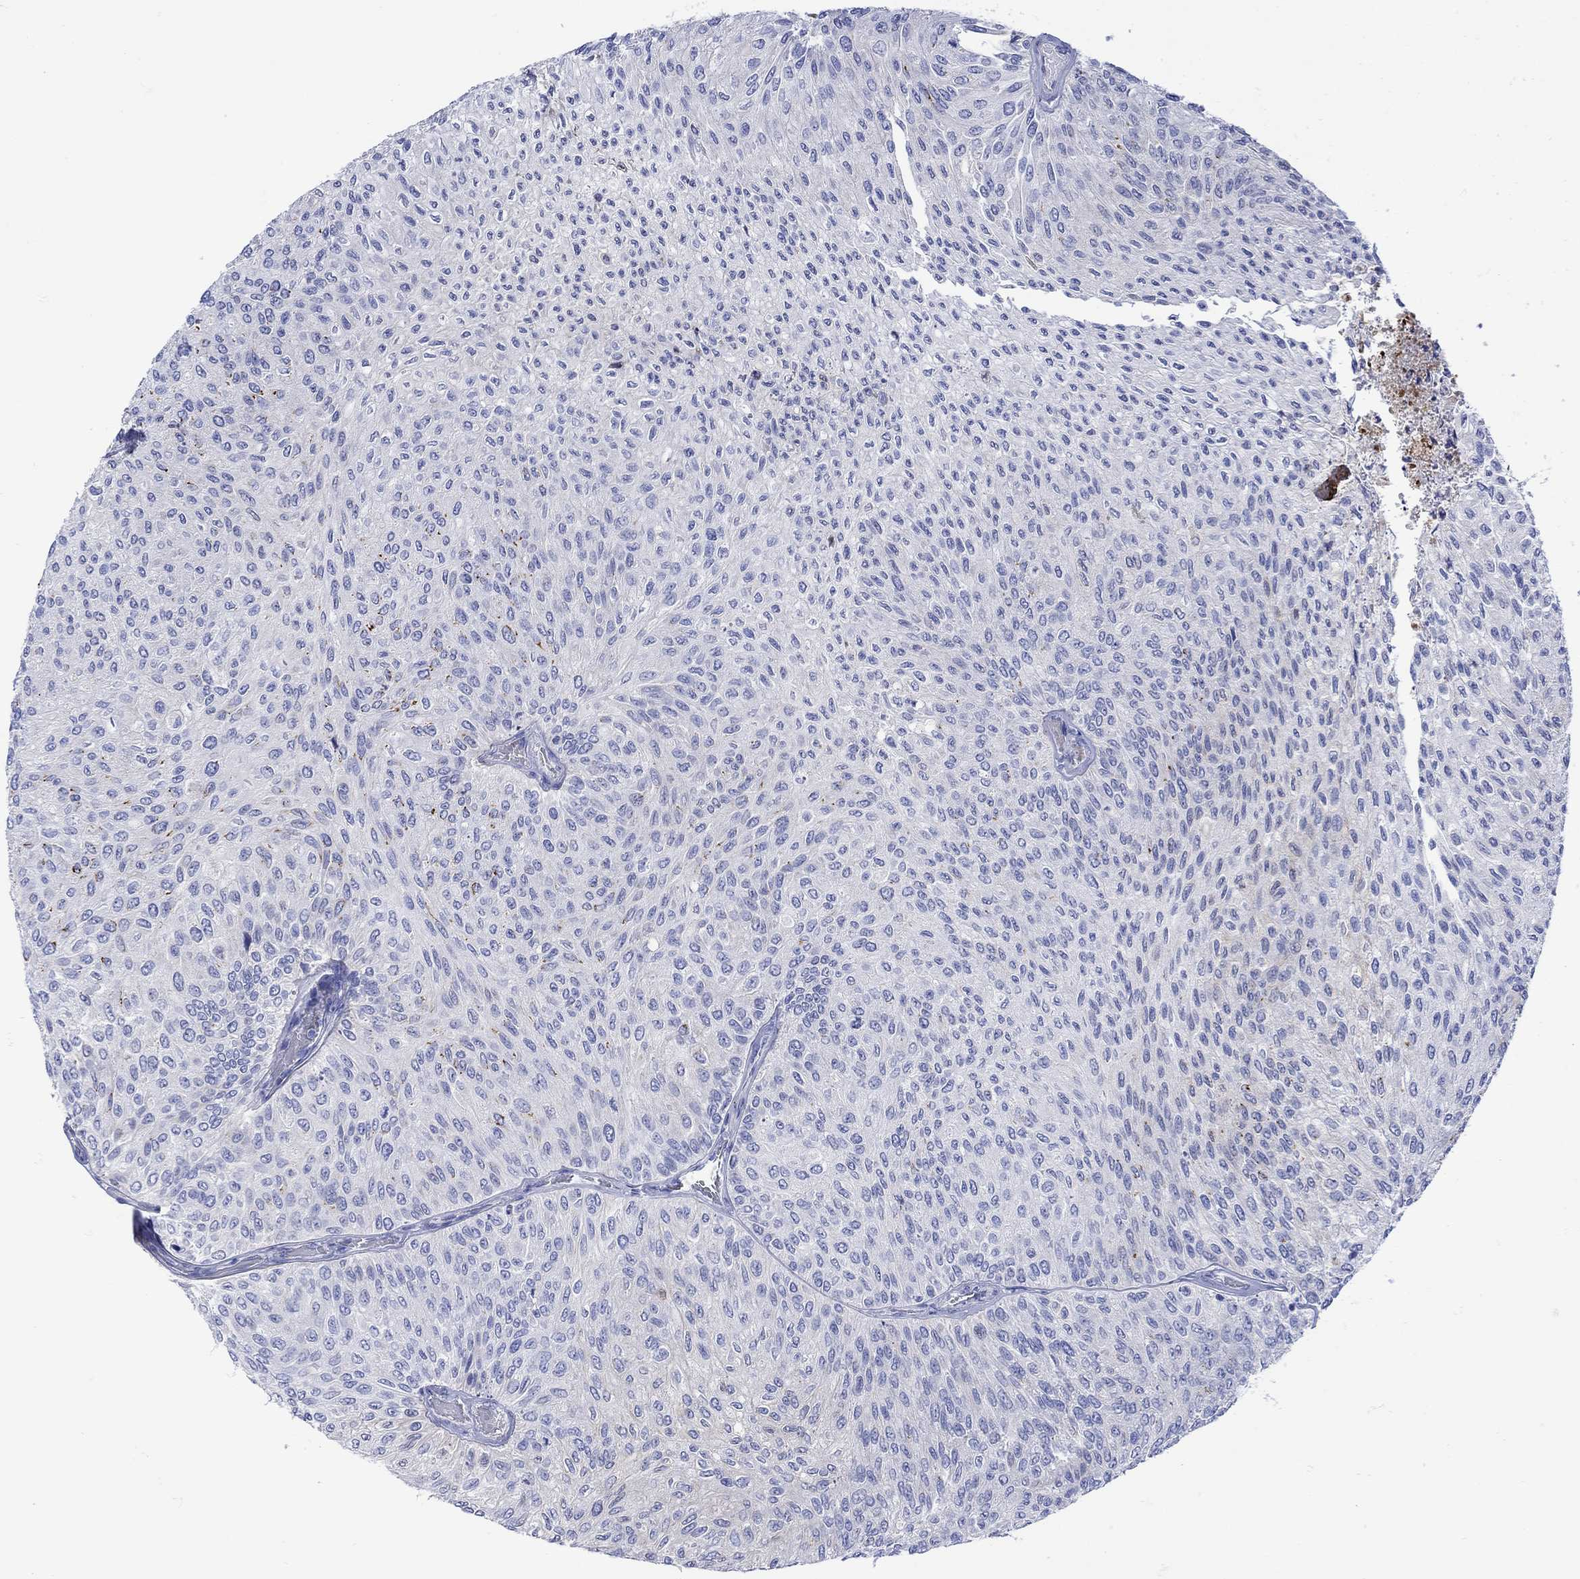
{"staining": {"intensity": "strong", "quantity": "<25%", "location": "cytoplasmic/membranous"}, "tissue": "urothelial cancer", "cell_type": "Tumor cells", "image_type": "cancer", "snomed": [{"axis": "morphology", "description": "Urothelial carcinoma, Low grade"}, {"axis": "topography", "description": "Urinary bladder"}], "caption": "Immunohistochemistry photomicrograph of neoplastic tissue: low-grade urothelial carcinoma stained using immunohistochemistry (IHC) shows medium levels of strong protein expression localized specifically in the cytoplasmic/membranous of tumor cells, appearing as a cytoplasmic/membranous brown color.", "gene": "ANKMY1", "patient": {"sex": "male", "age": 78}}